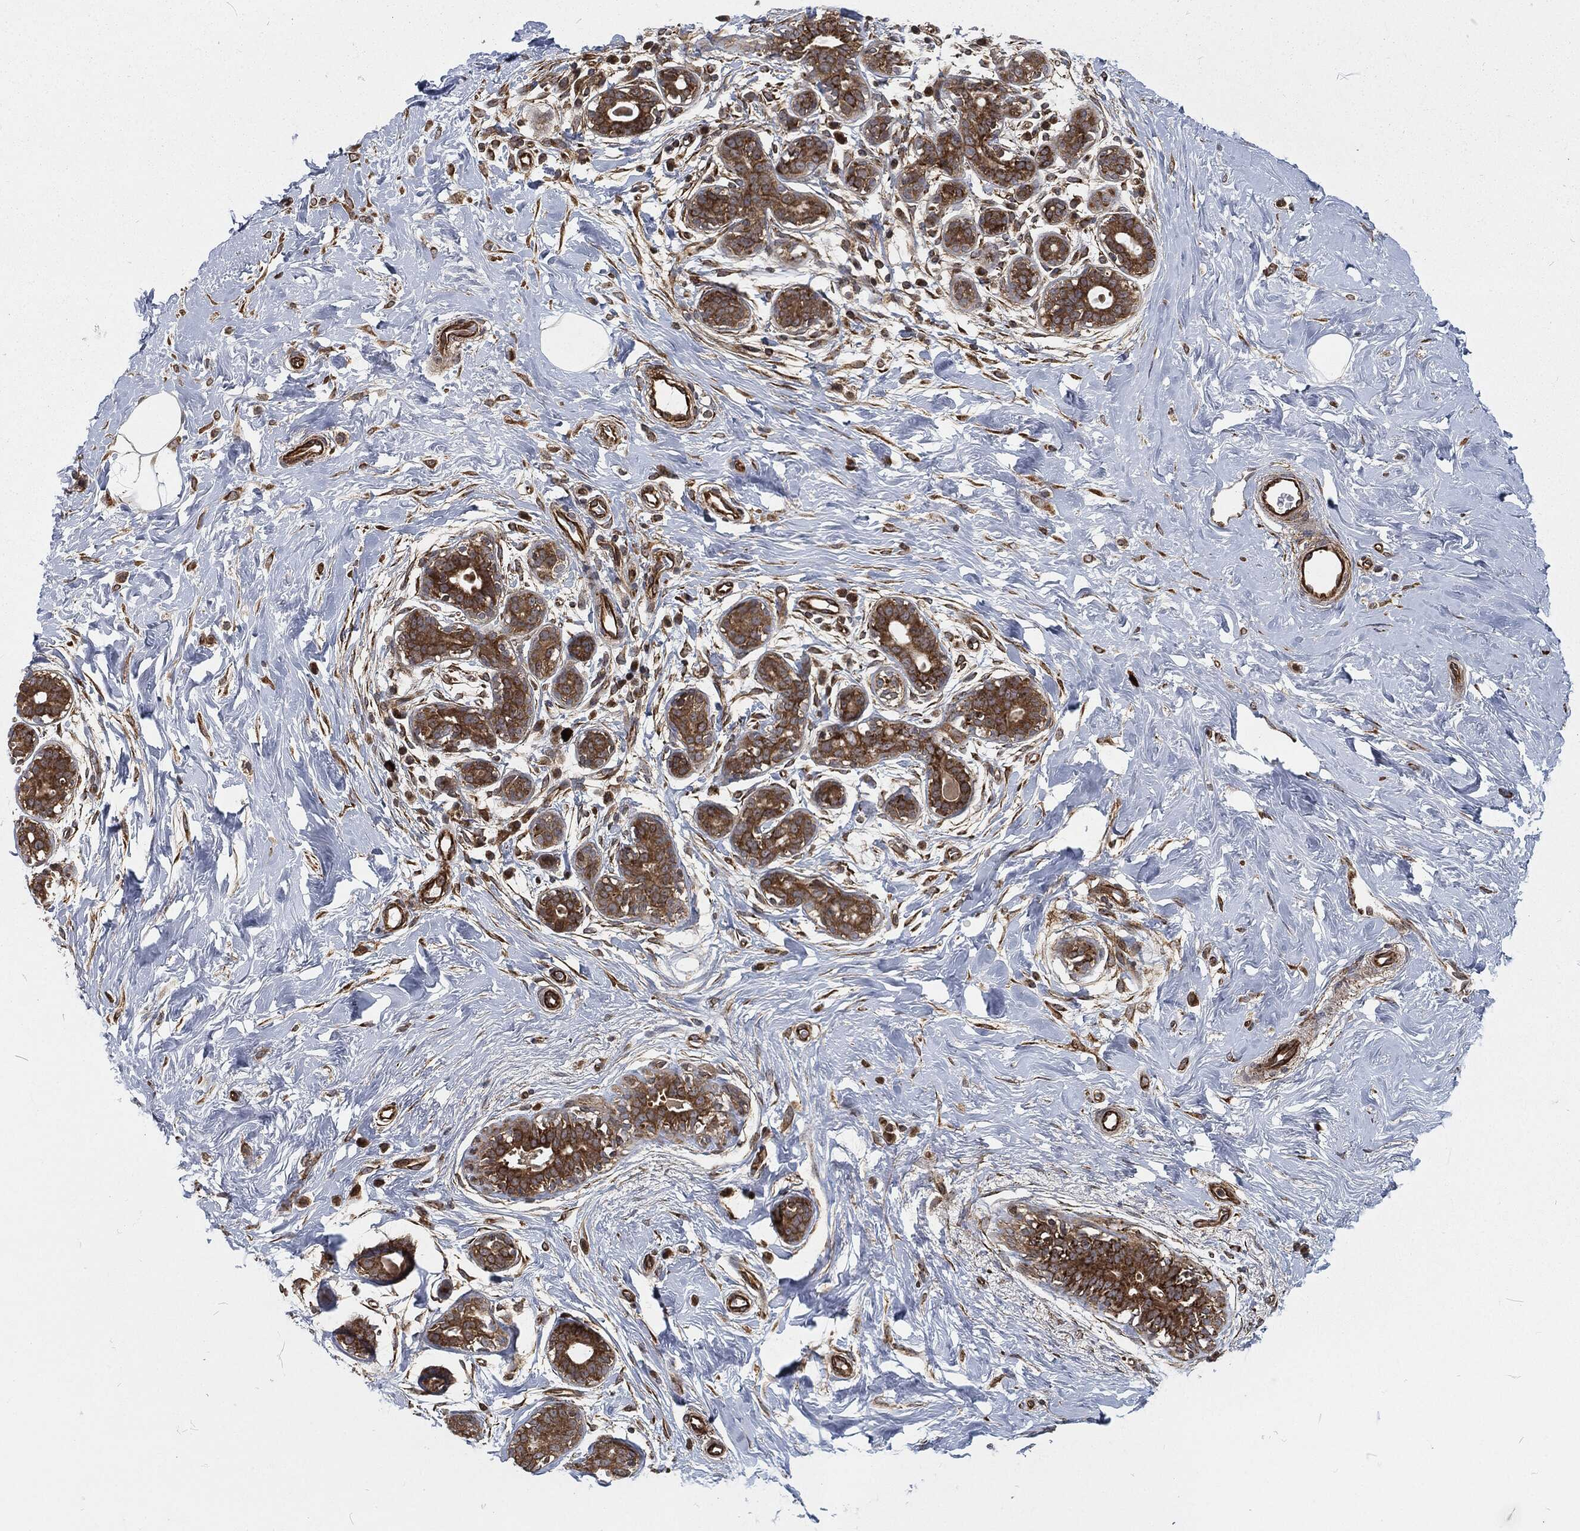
{"staining": {"intensity": "moderate", "quantity": ">75%", "location": "cytoplasmic/membranous"}, "tissue": "breast", "cell_type": "Adipocytes", "image_type": "normal", "snomed": [{"axis": "morphology", "description": "Normal tissue, NOS"}, {"axis": "topography", "description": "Breast"}], "caption": "Adipocytes demonstrate medium levels of moderate cytoplasmic/membranous staining in about >75% of cells in unremarkable breast.", "gene": "RFTN1", "patient": {"sex": "female", "age": 43}}